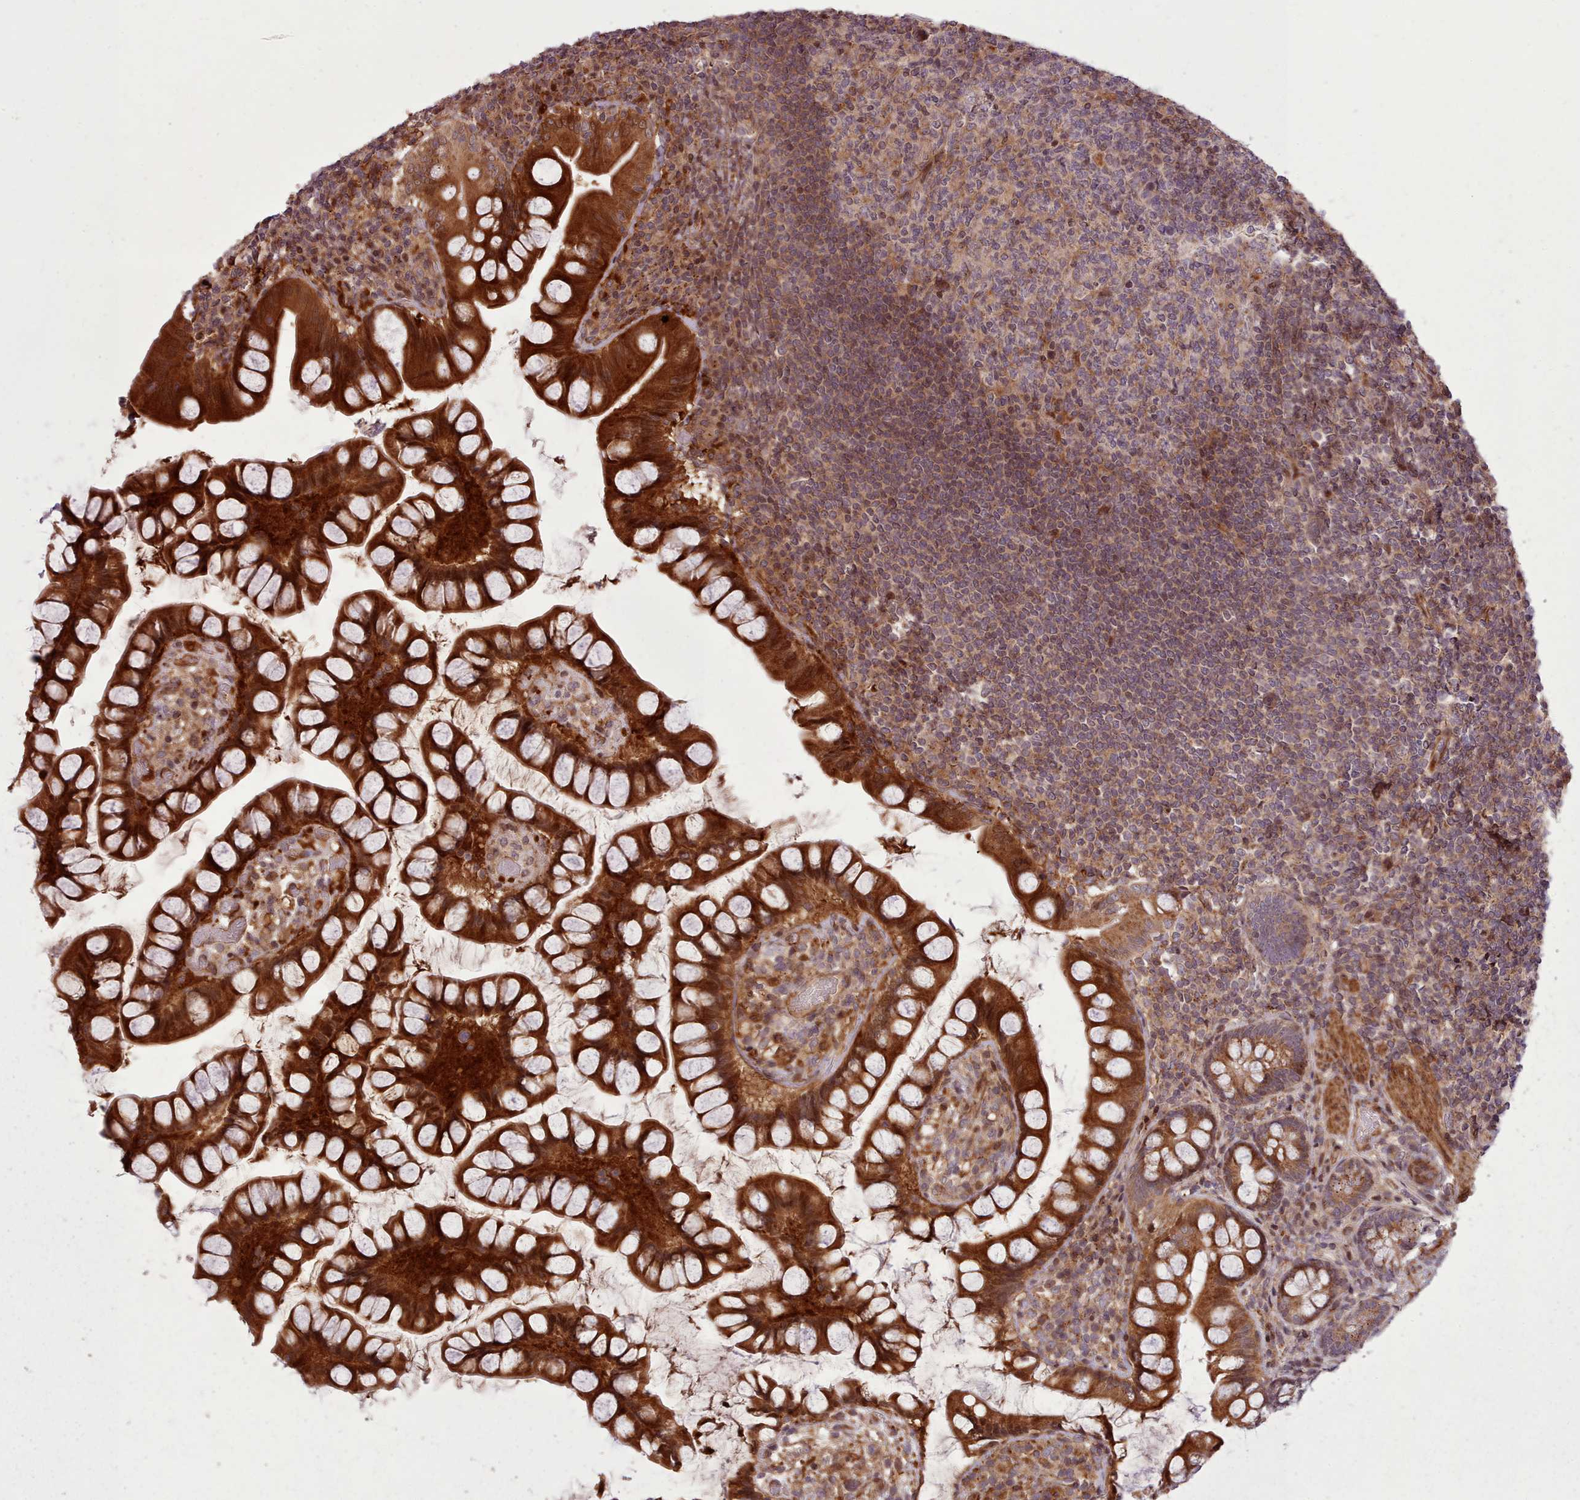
{"staining": {"intensity": "strong", "quantity": ">75%", "location": "cytoplasmic/membranous,nuclear"}, "tissue": "small intestine", "cell_type": "Glandular cells", "image_type": "normal", "snomed": [{"axis": "morphology", "description": "Normal tissue, NOS"}, {"axis": "topography", "description": "Small intestine"}], "caption": "About >75% of glandular cells in unremarkable small intestine reveal strong cytoplasmic/membranous,nuclear protein positivity as visualized by brown immunohistochemical staining.", "gene": "NLRP7", "patient": {"sex": "male", "age": 70}}